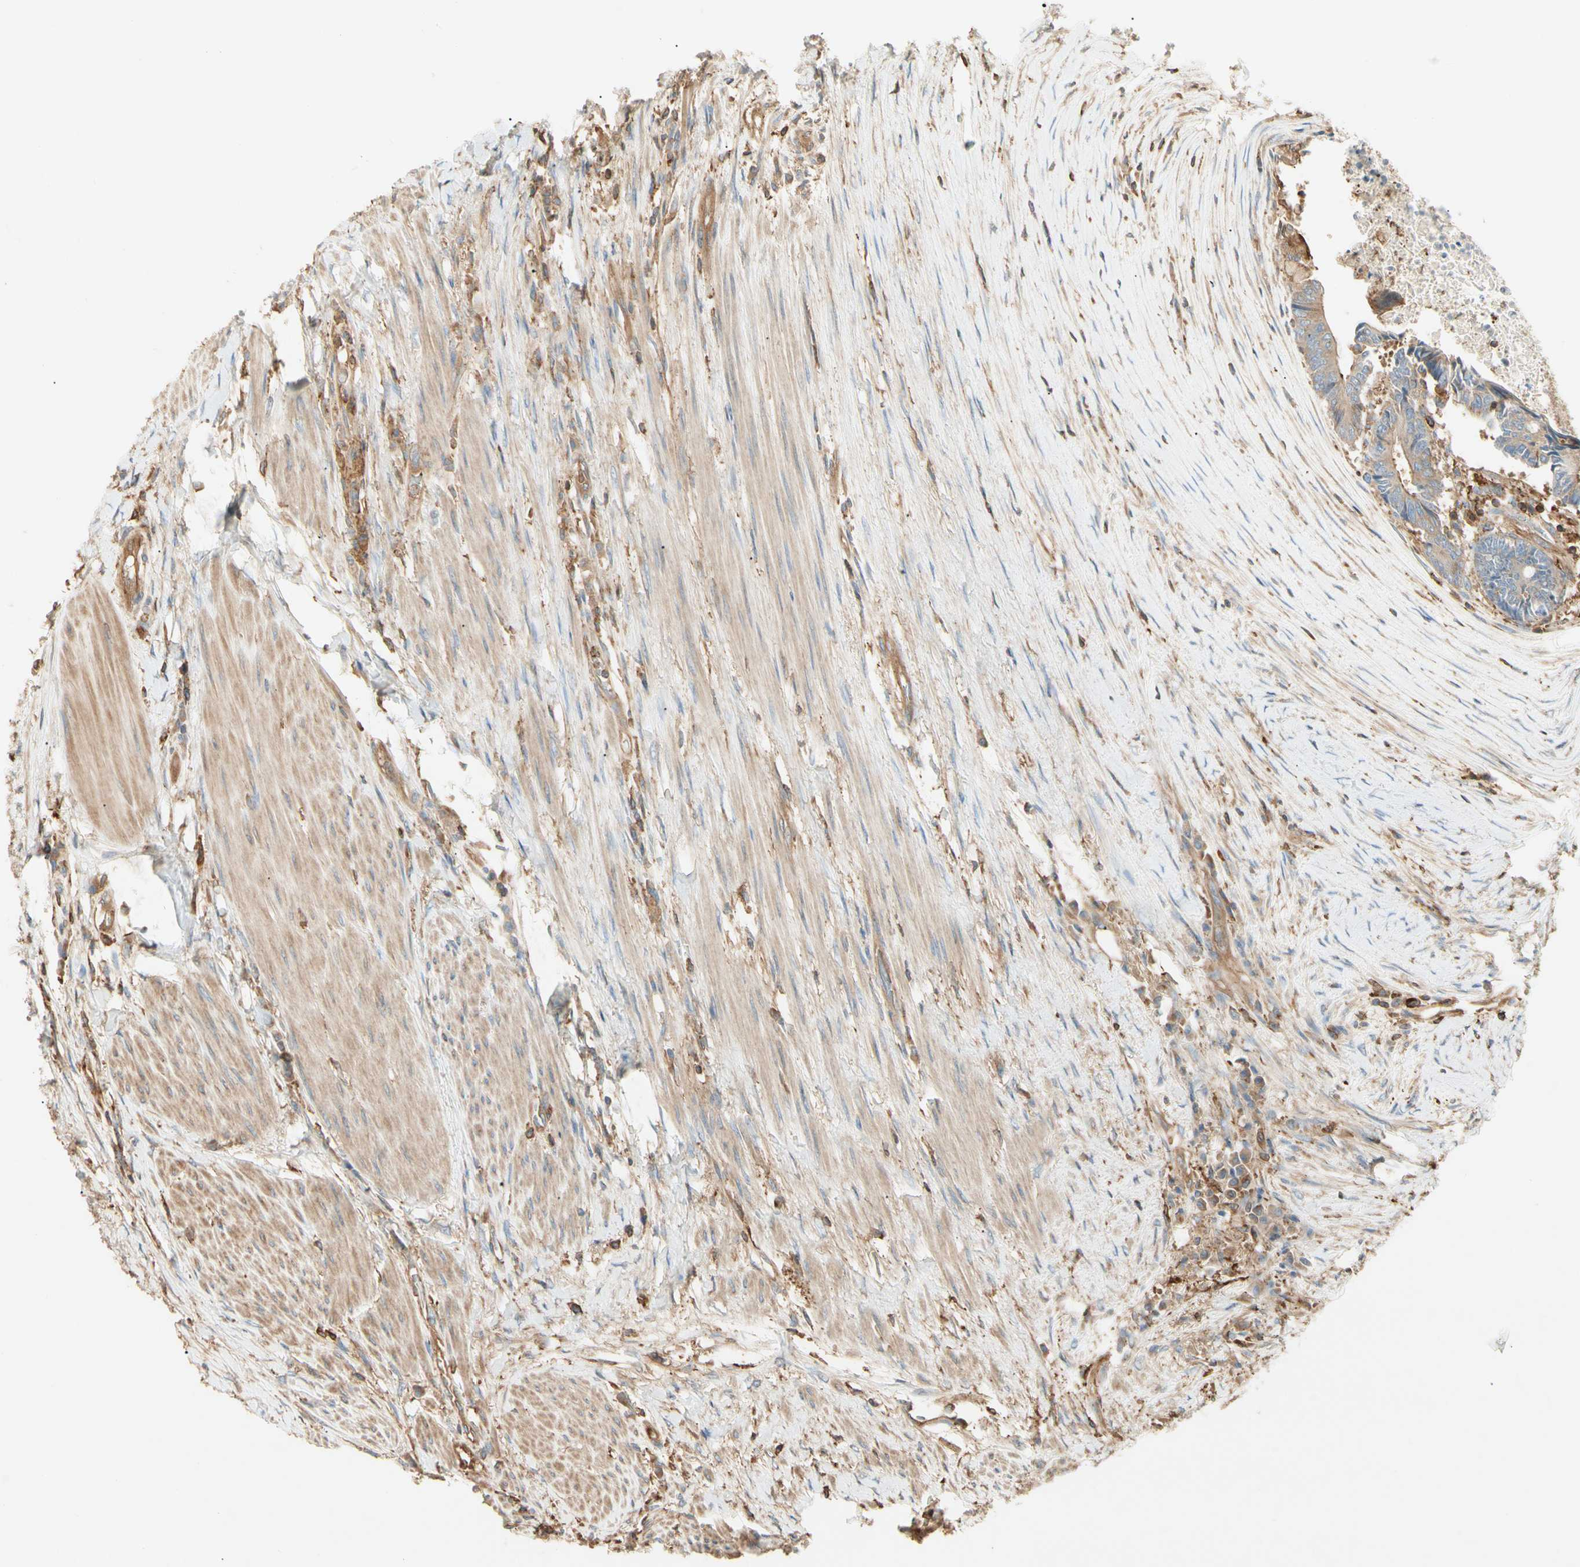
{"staining": {"intensity": "moderate", "quantity": ">75%", "location": "cytoplasmic/membranous"}, "tissue": "colorectal cancer", "cell_type": "Tumor cells", "image_type": "cancer", "snomed": [{"axis": "morphology", "description": "Adenocarcinoma, NOS"}, {"axis": "topography", "description": "Rectum"}], "caption": "Colorectal adenocarcinoma stained with a brown dye reveals moderate cytoplasmic/membranous positive positivity in approximately >75% of tumor cells.", "gene": "ARPC2", "patient": {"sex": "male", "age": 63}}